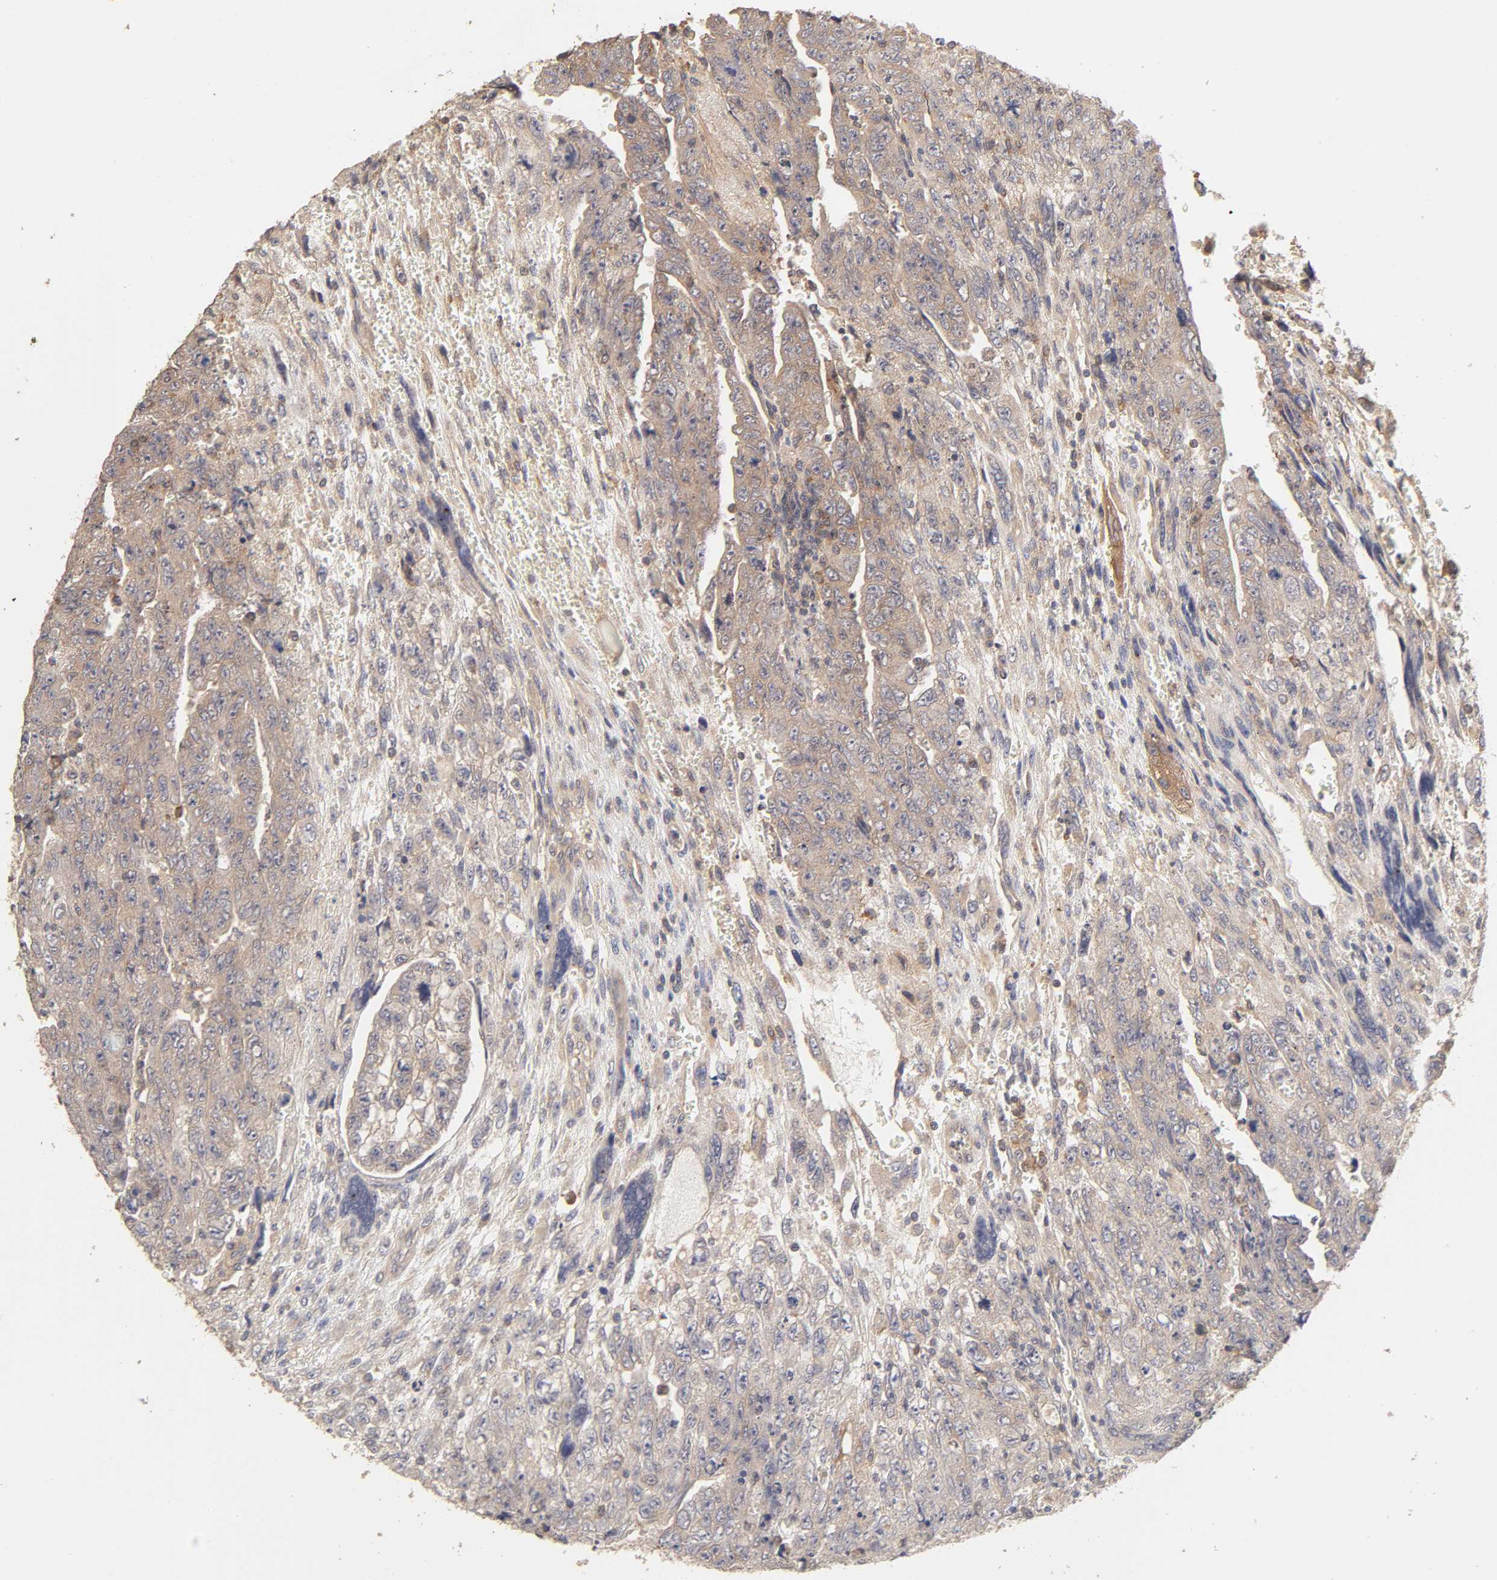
{"staining": {"intensity": "weak", "quantity": ">75%", "location": "cytoplasmic/membranous"}, "tissue": "testis cancer", "cell_type": "Tumor cells", "image_type": "cancer", "snomed": [{"axis": "morphology", "description": "Carcinoma, Embryonal, NOS"}, {"axis": "topography", "description": "Testis"}], "caption": "Immunohistochemical staining of testis embryonal carcinoma reveals weak cytoplasmic/membranous protein positivity in about >75% of tumor cells. Using DAB (brown) and hematoxylin (blue) stains, captured at high magnification using brightfield microscopy.", "gene": "AP1G2", "patient": {"sex": "male", "age": 28}}